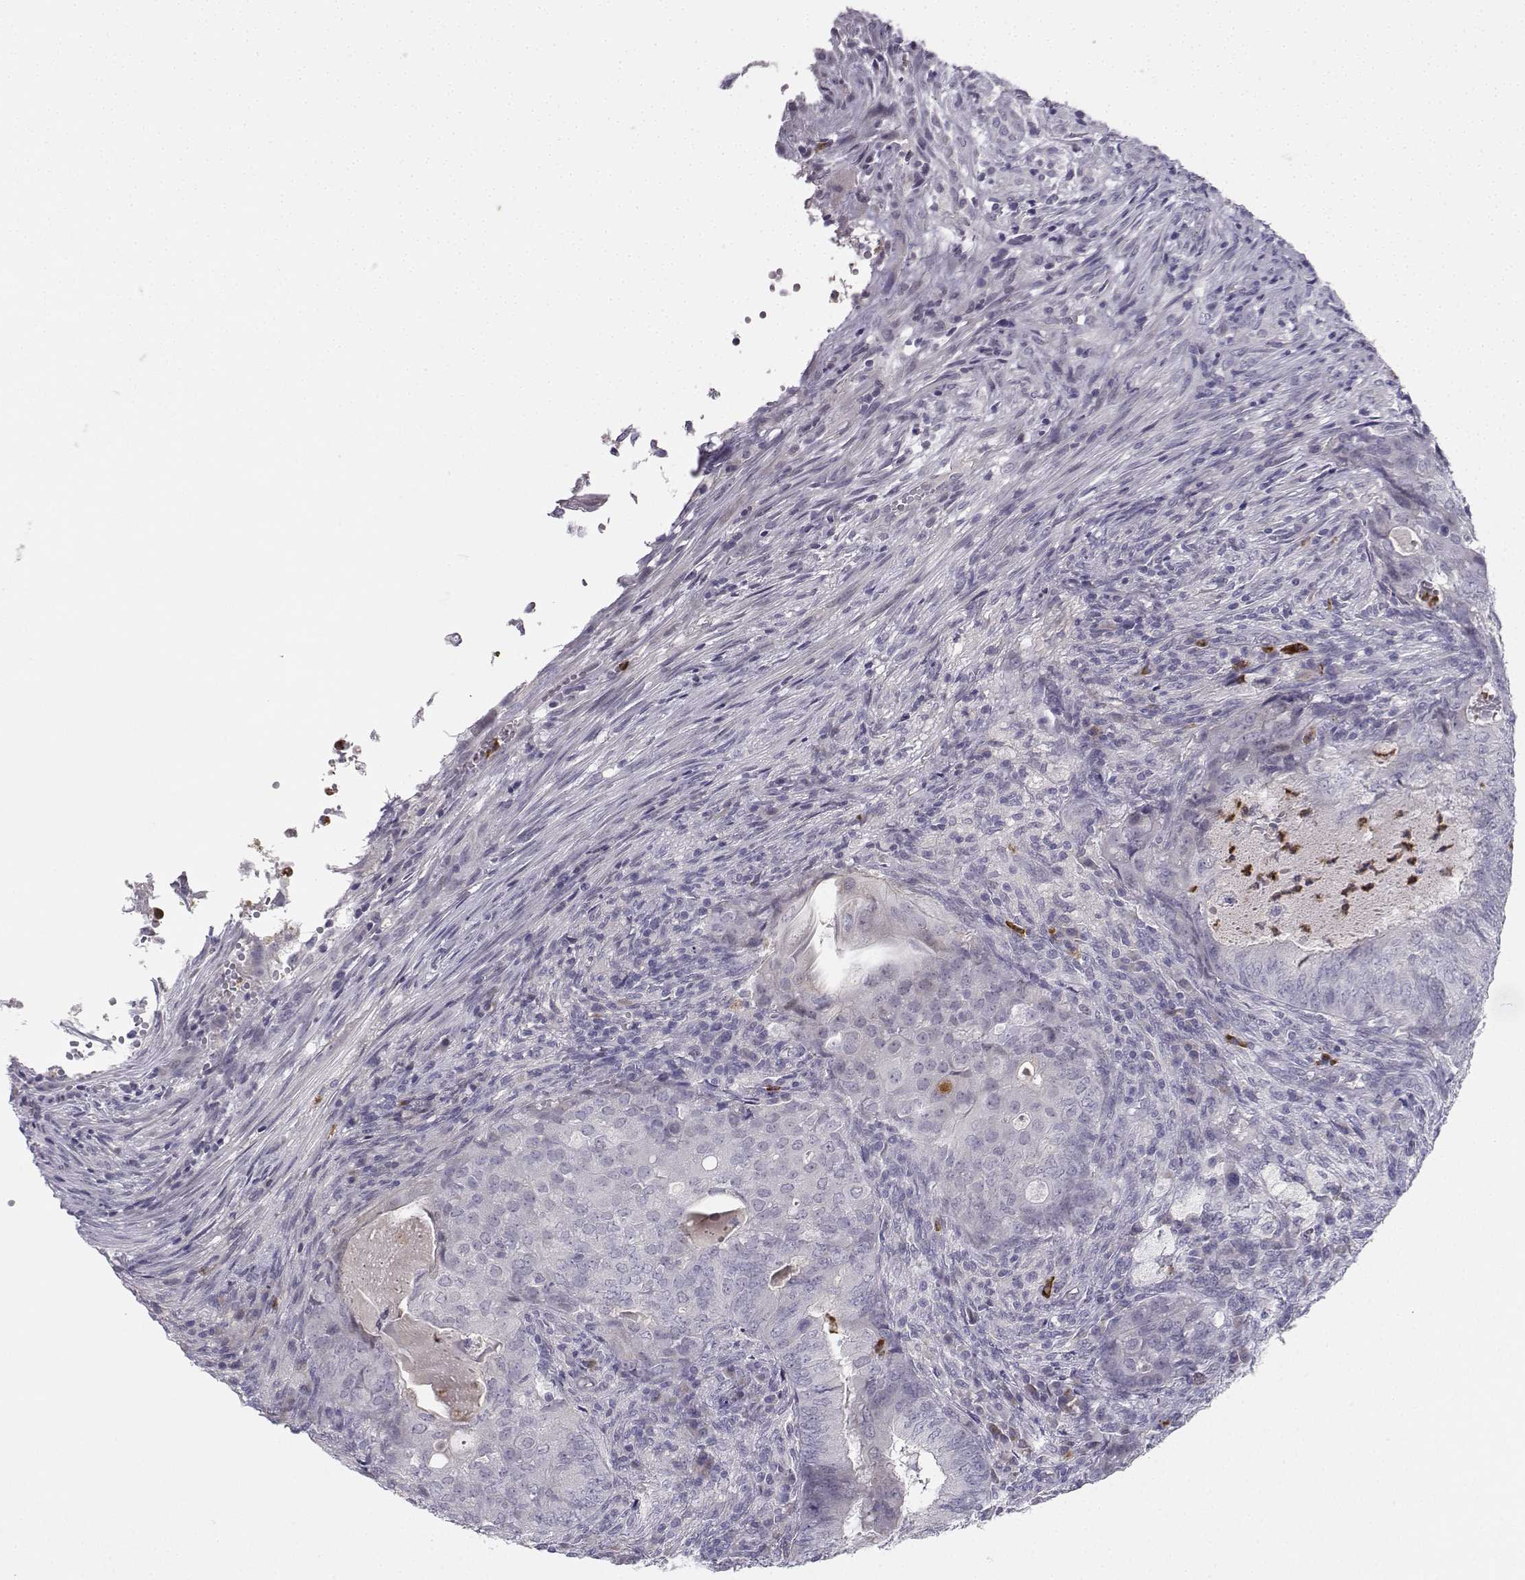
{"staining": {"intensity": "negative", "quantity": "none", "location": "none"}, "tissue": "endometrial cancer", "cell_type": "Tumor cells", "image_type": "cancer", "snomed": [{"axis": "morphology", "description": "Adenocarcinoma, NOS"}, {"axis": "topography", "description": "Endometrium"}], "caption": "High magnification brightfield microscopy of endometrial cancer stained with DAB (3,3'-diaminobenzidine) (brown) and counterstained with hematoxylin (blue): tumor cells show no significant expression.", "gene": "CALY", "patient": {"sex": "female", "age": 62}}